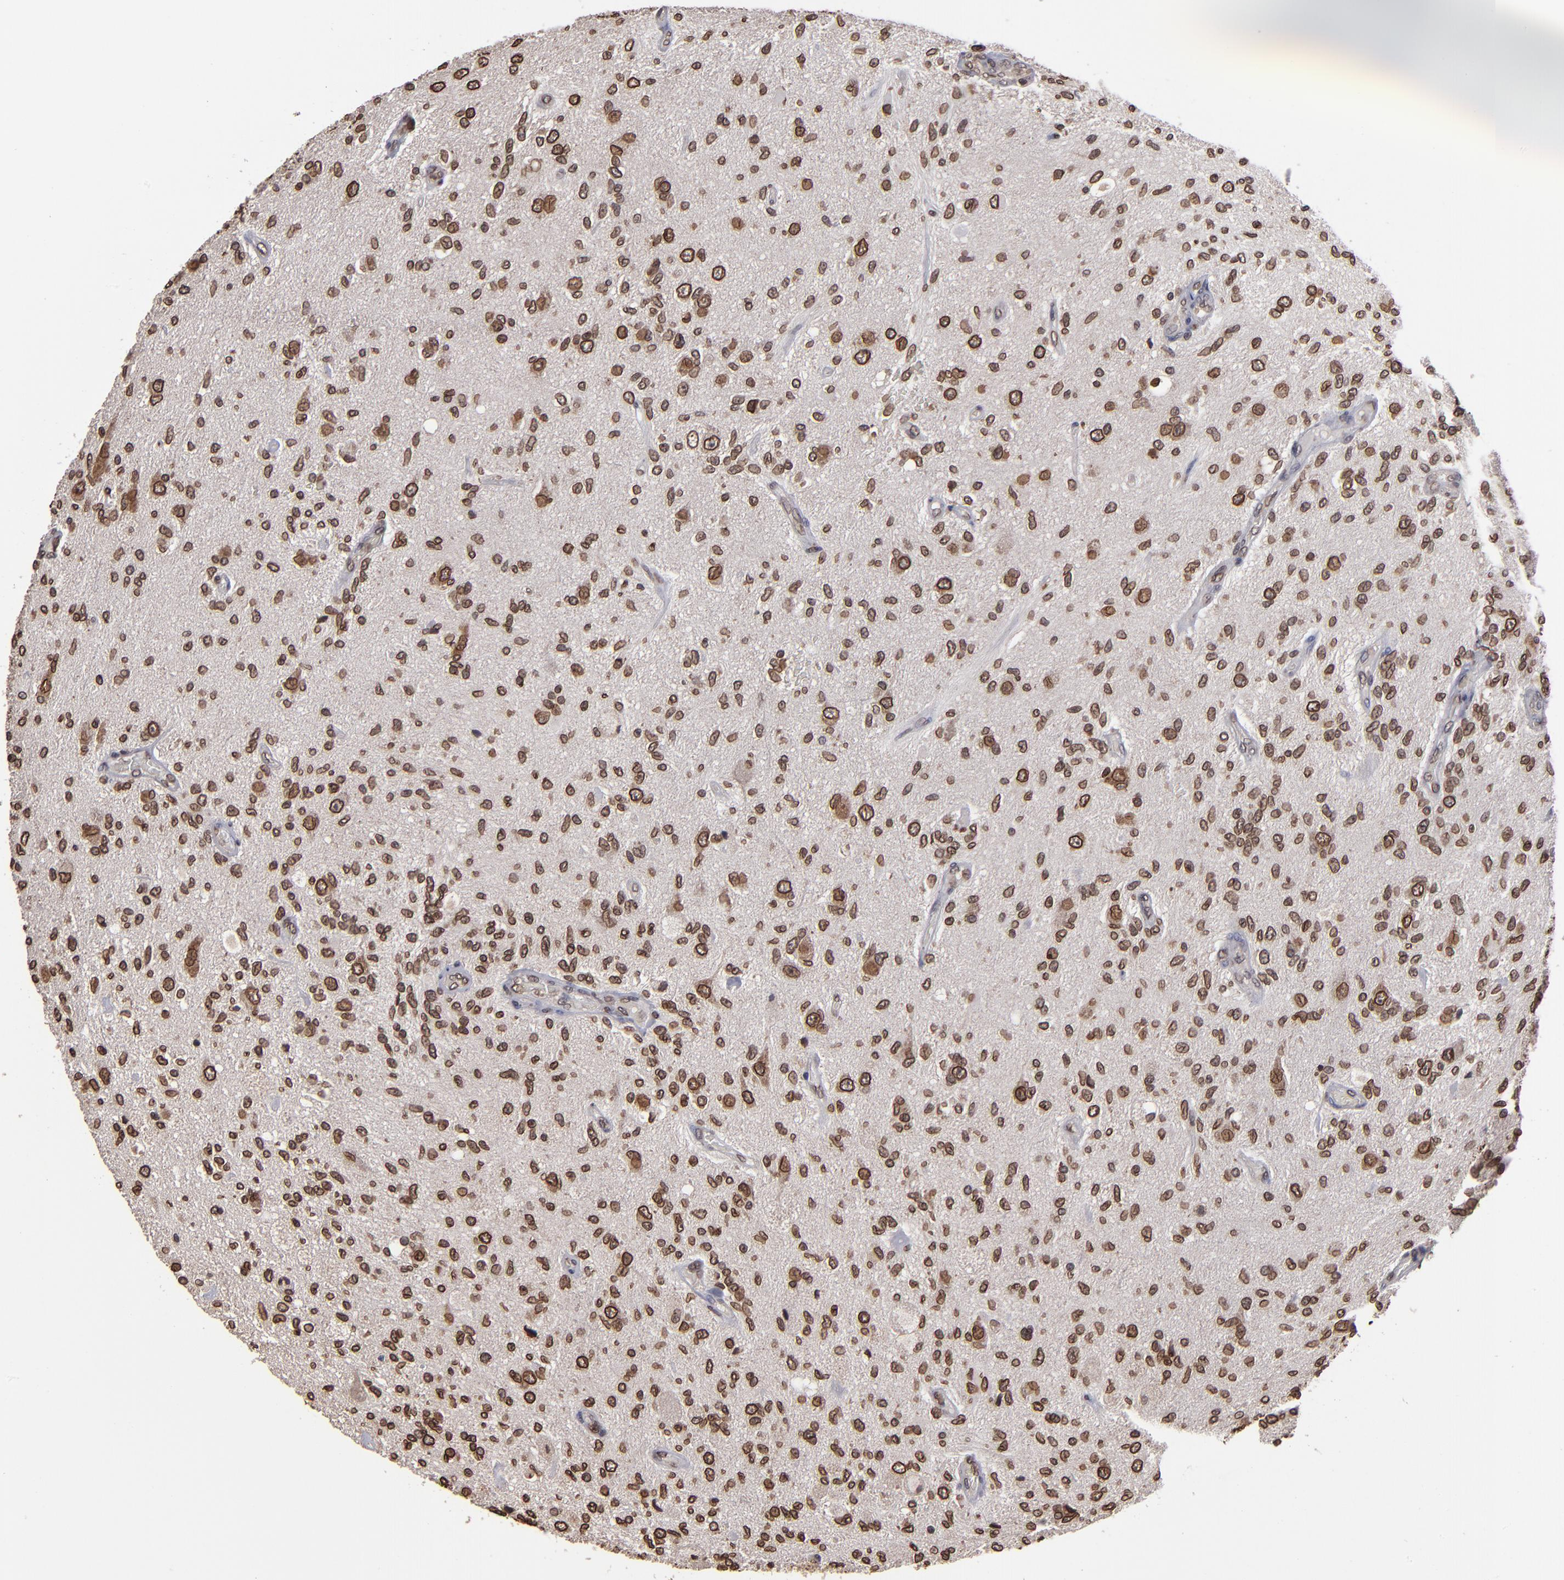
{"staining": {"intensity": "moderate", "quantity": ">75%", "location": "nuclear"}, "tissue": "glioma", "cell_type": "Tumor cells", "image_type": "cancer", "snomed": [{"axis": "morphology", "description": "Normal tissue, NOS"}, {"axis": "morphology", "description": "Glioma, malignant, High grade"}, {"axis": "topography", "description": "Cerebral cortex"}], "caption": "Tumor cells demonstrate moderate nuclear positivity in about >75% of cells in glioma.", "gene": "AKT1", "patient": {"sex": "male", "age": 77}}